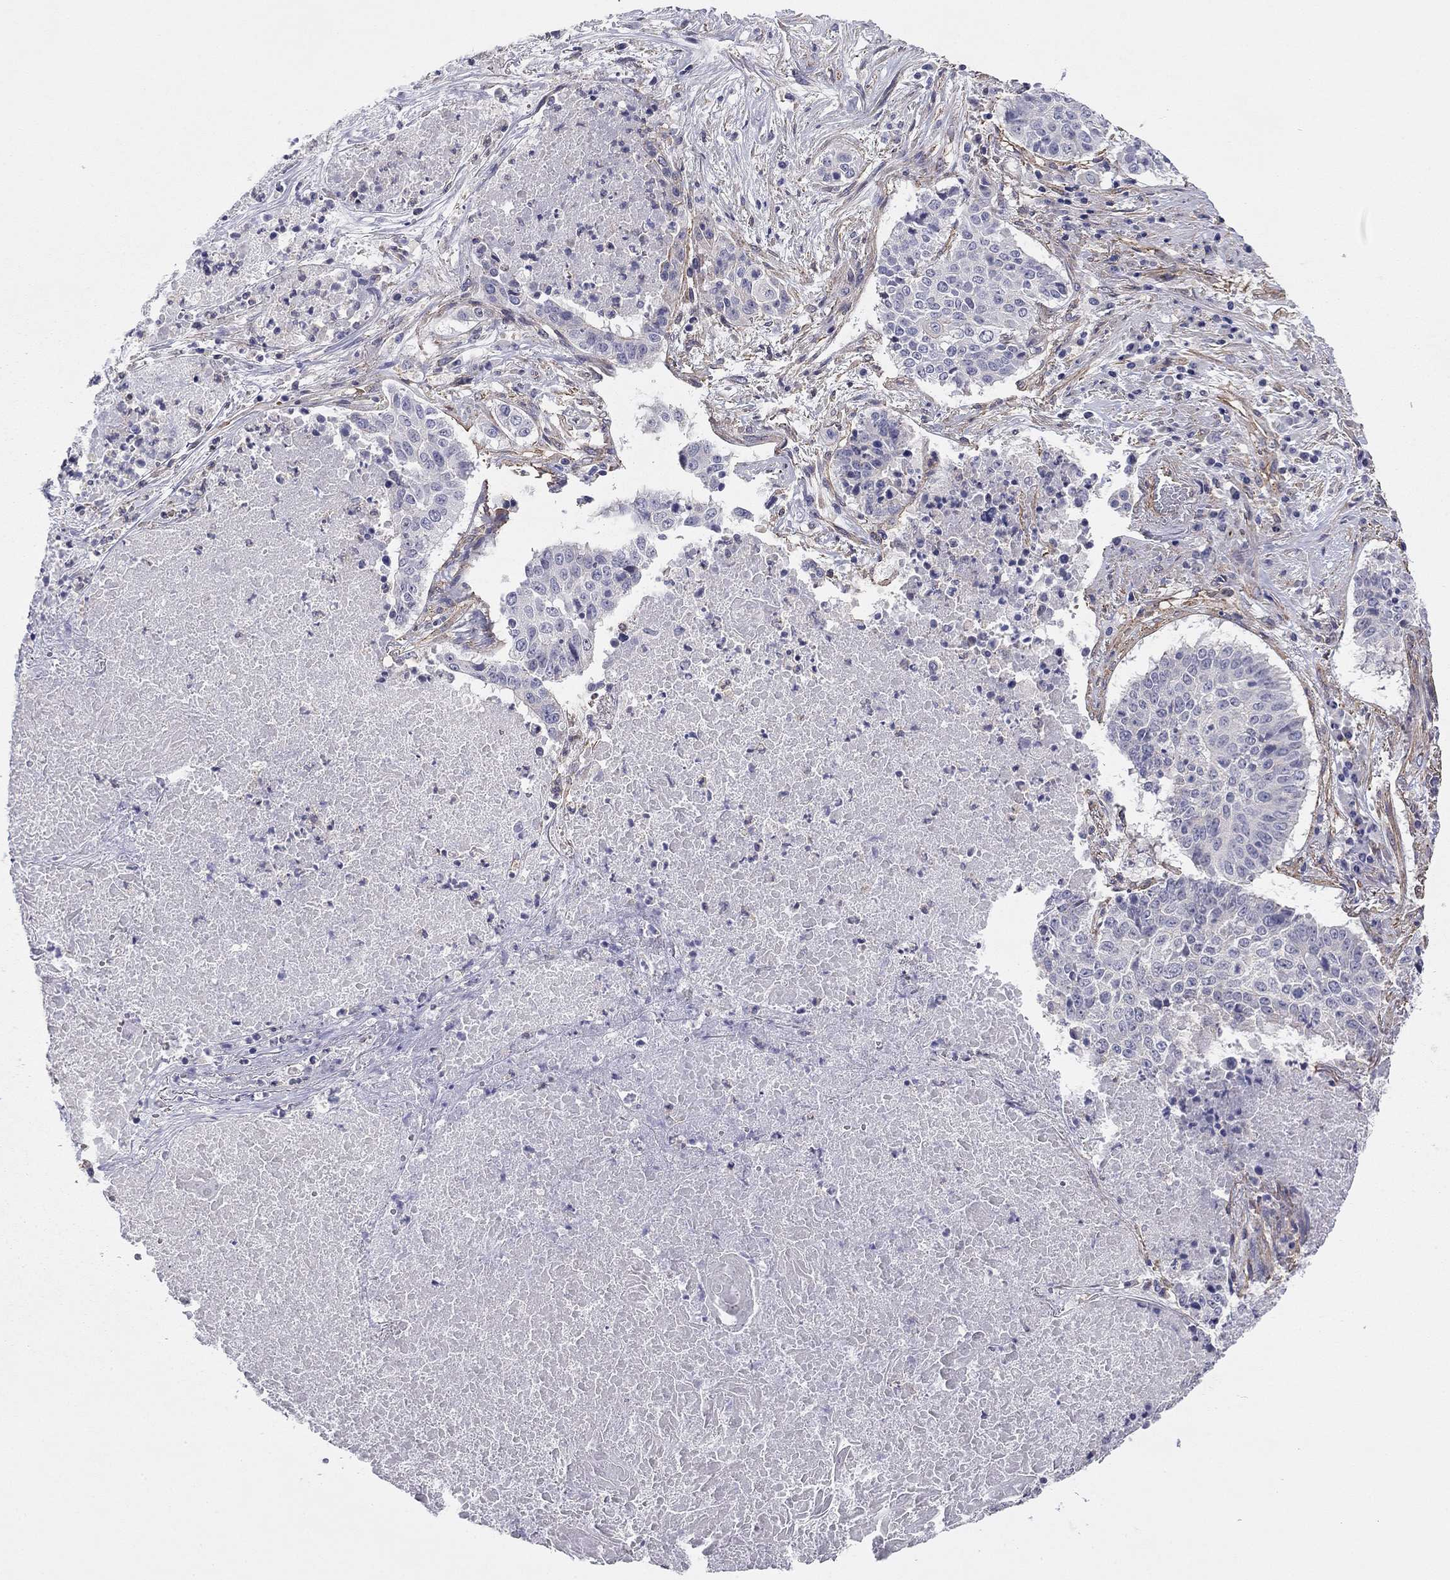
{"staining": {"intensity": "negative", "quantity": "none", "location": "none"}, "tissue": "lung cancer", "cell_type": "Tumor cells", "image_type": "cancer", "snomed": [{"axis": "morphology", "description": "Squamous cell carcinoma, NOS"}, {"axis": "topography", "description": "Lung"}], "caption": "This is an immunohistochemistry (IHC) micrograph of lung cancer (squamous cell carcinoma). There is no expression in tumor cells.", "gene": "TCHH", "patient": {"sex": "male", "age": 64}}